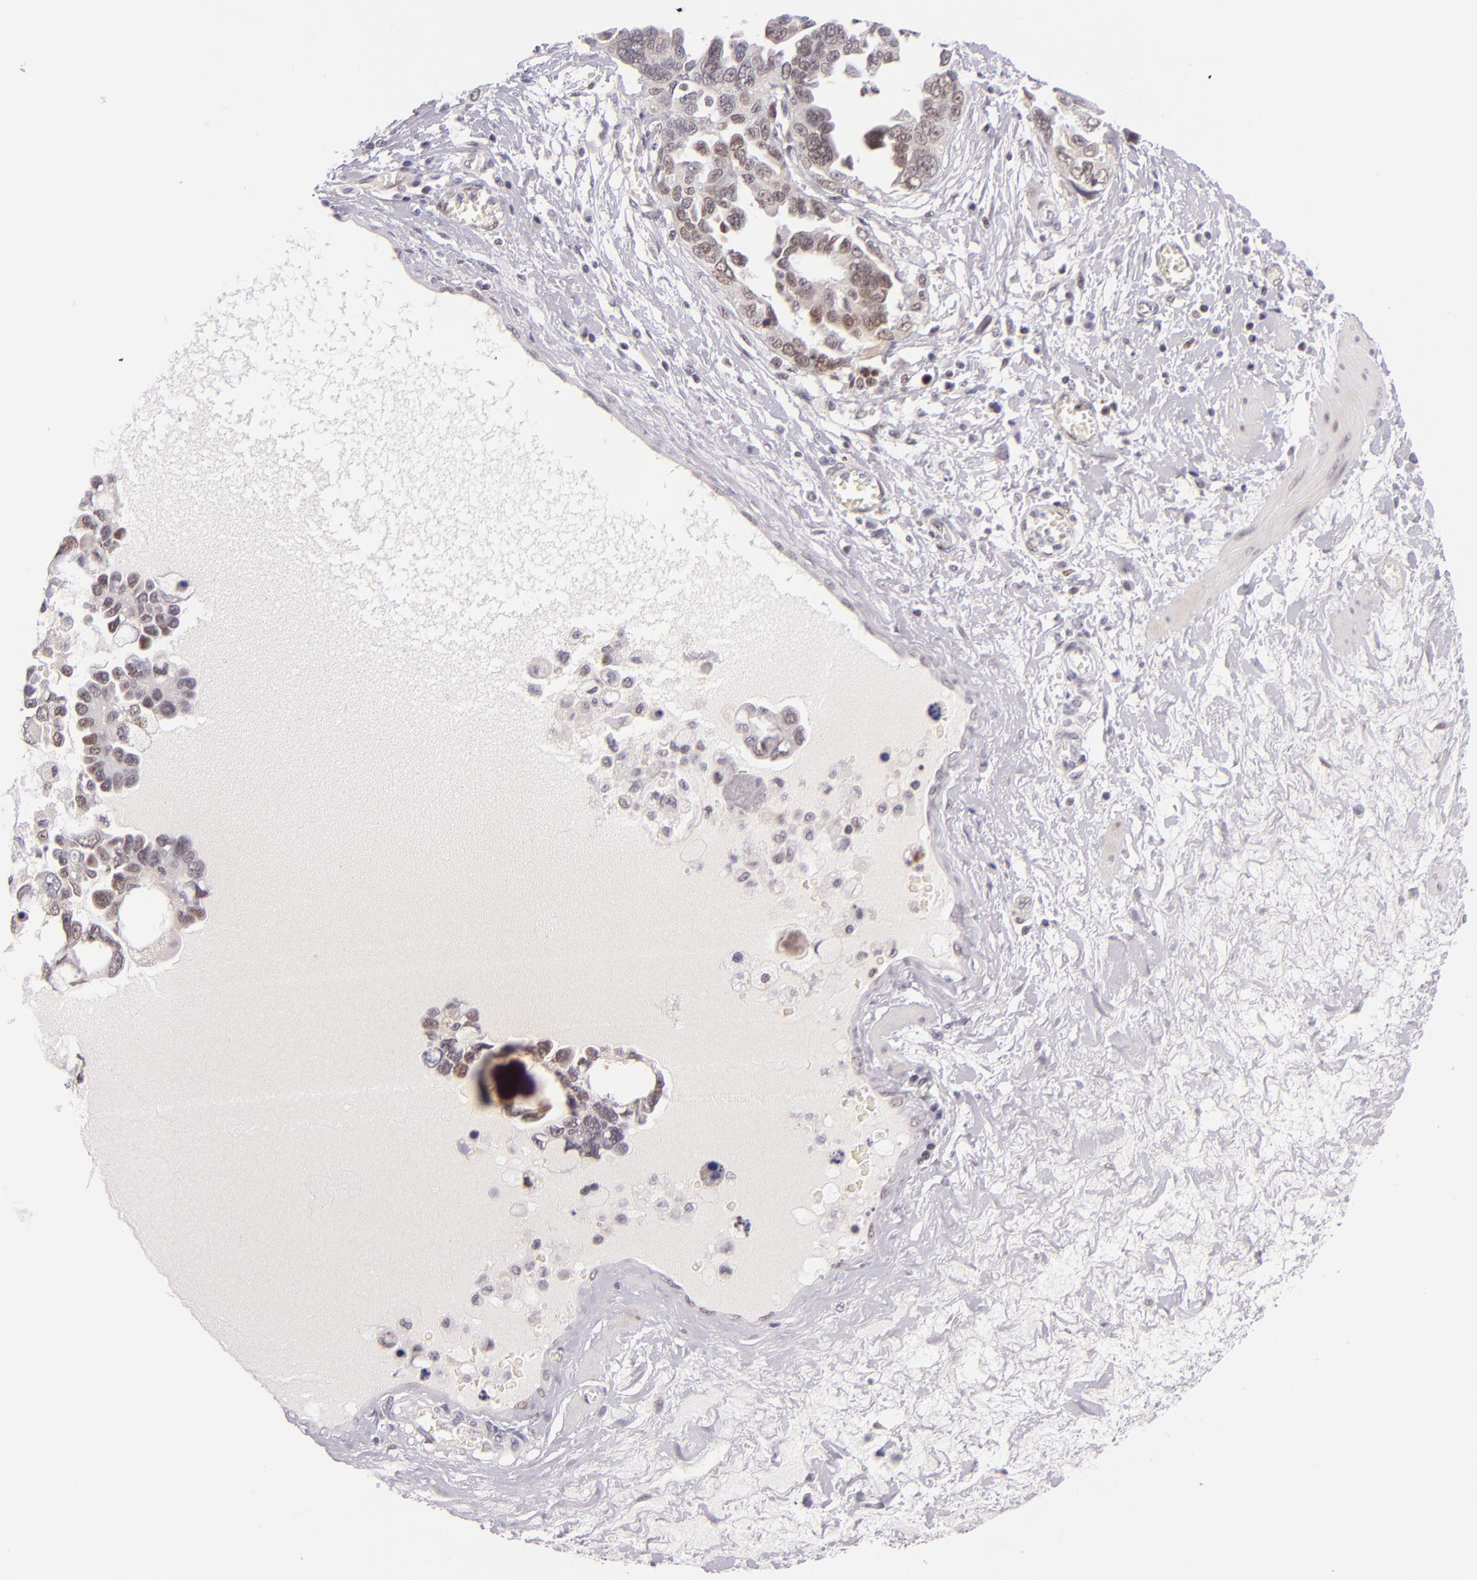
{"staining": {"intensity": "weak", "quantity": "25%-75%", "location": "nuclear"}, "tissue": "ovarian cancer", "cell_type": "Tumor cells", "image_type": "cancer", "snomed": [{"axis": "morphology", "description": "Cystadenocarcinoma, serous, NOS"}, {"axis": "topography", "description": "Ovary"}], "caption": "A brown stain highlights weak nuclear positivity of a protein in human ovarian serous cystadenocarcinoma tumor cells.", "gene": "BCL3", "patient": {"sex": "female", "age": 63}}